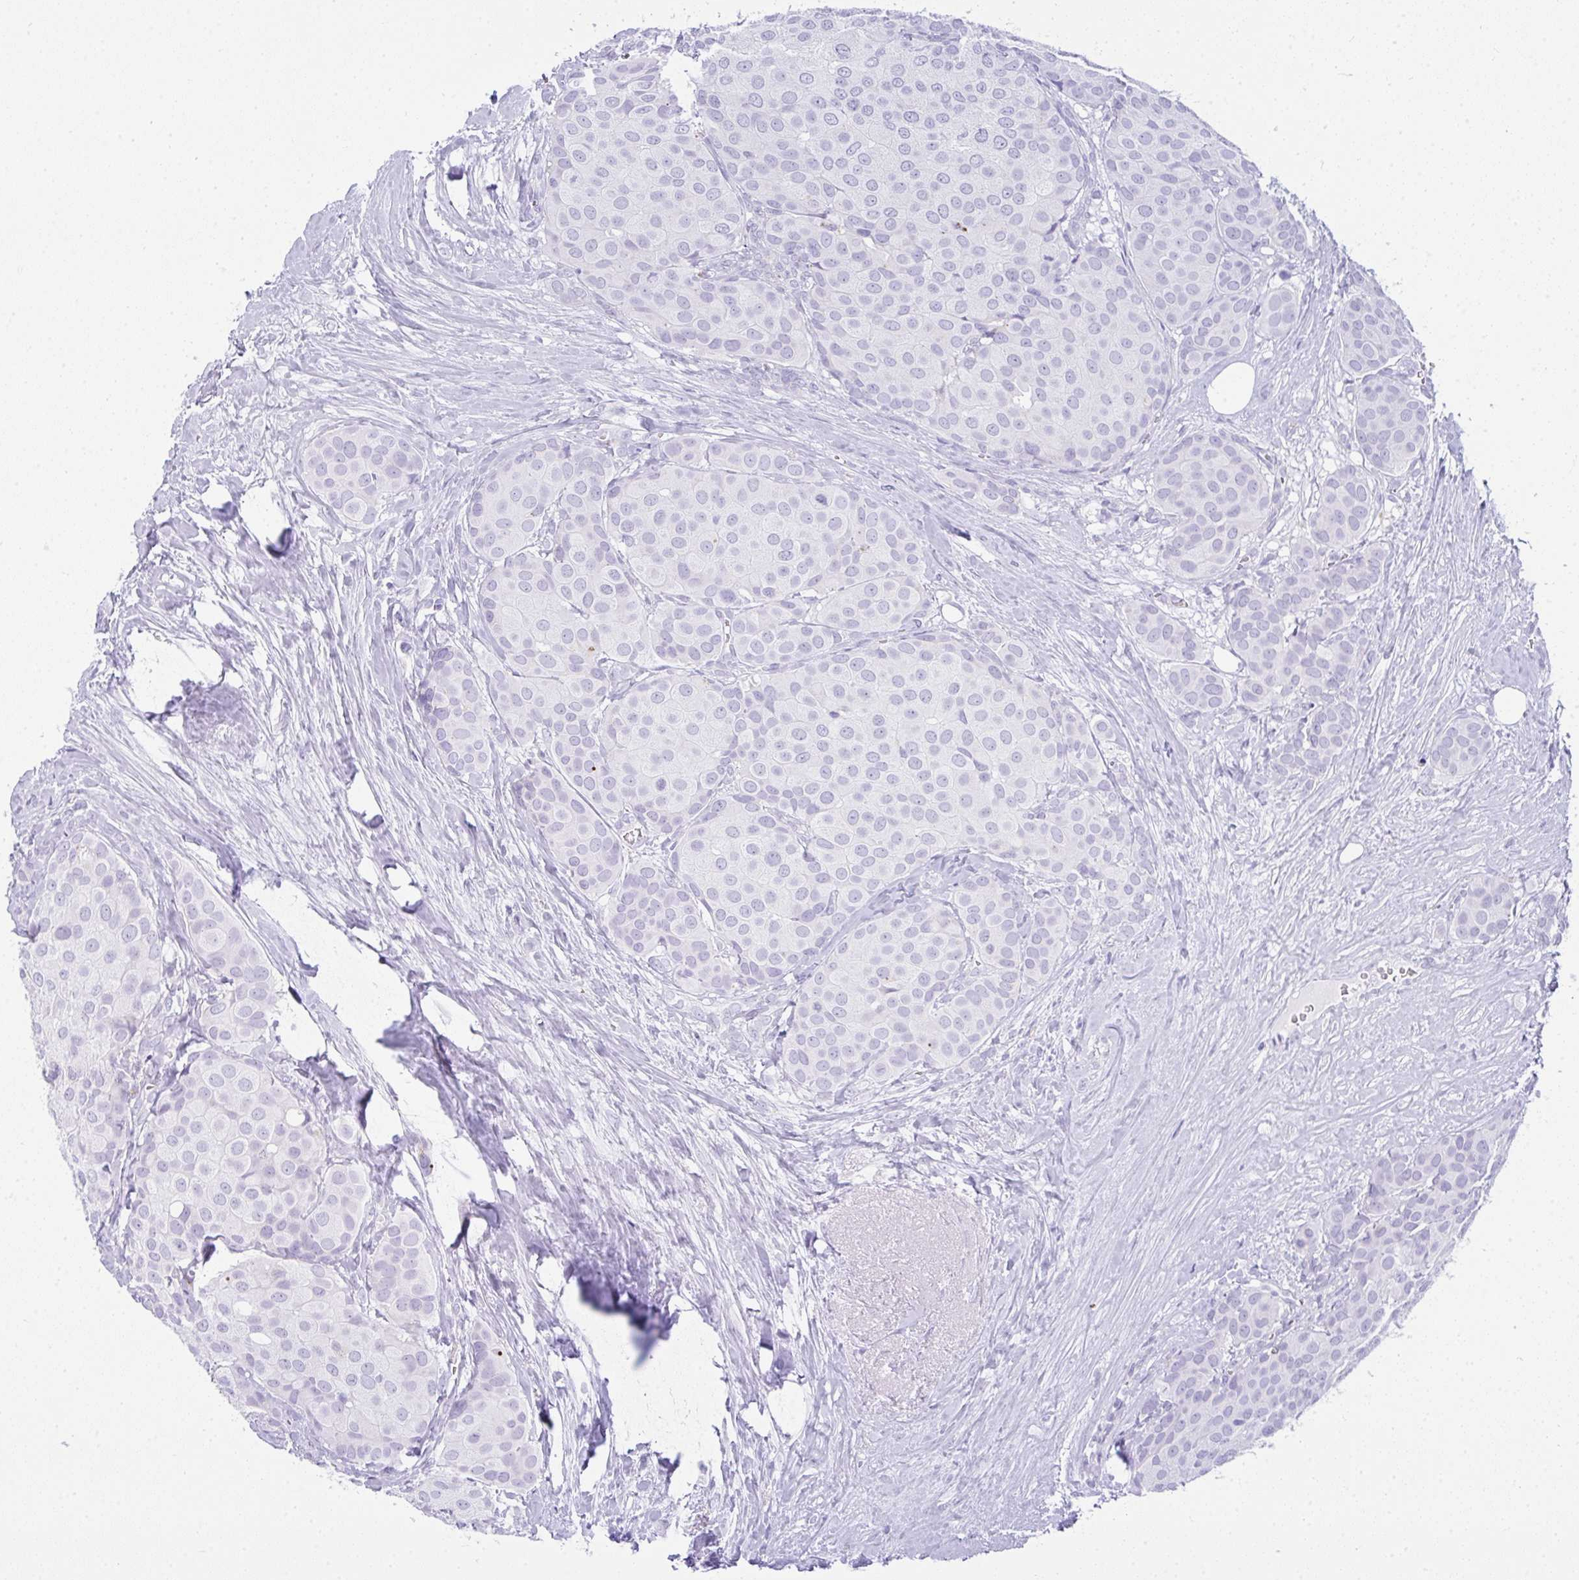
{"staining": {"intensity": "negative", "quantity": "none", "location": "none"}, "tissue": "breast cancer", "cell_type": "Tumor cells", "image_type": "cancer", "snomed": [{"axis": "morphology", "description": "Duct carcinoma"}, {"axis": "topography", "description": "Breast"}], "caption": "Protein analysis of breast cancer (intraductal carcinoma) shows no significant positivity in tumor cells.", "gene": "RASL10A", "patient": {"sex": "female", "age": 70}}